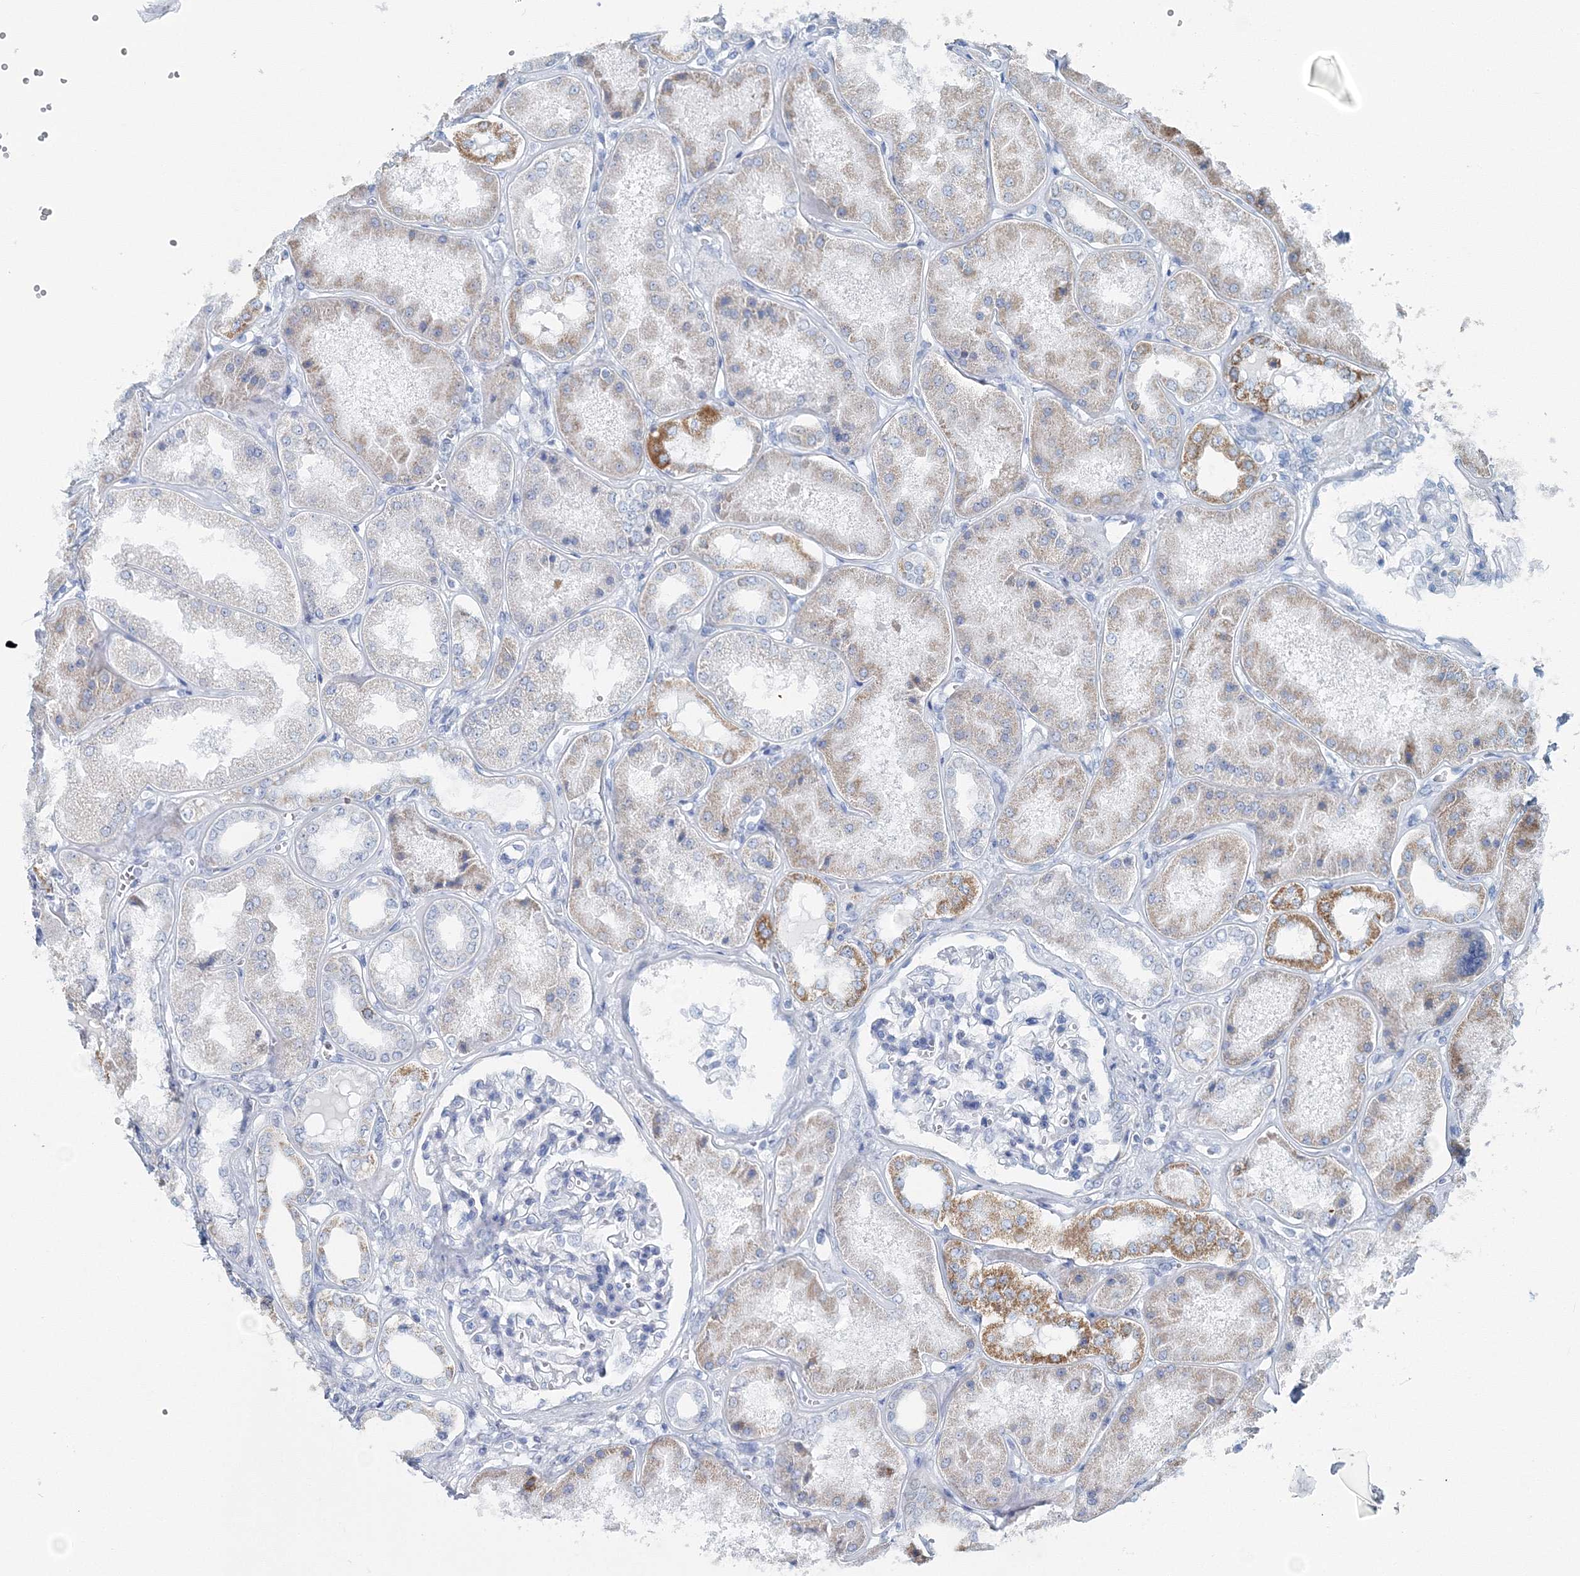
{"staining": {"intensity": "negative", "quantity": "none", "location": "none"}, "tissue": "kidney", "cell_type": "Cells in glomeruli", "image_type": "normal", "snomed": [{"axis": "morphology", "description": "Normal tissue, NOS"}, {"axis": "topography", "description": "Kidney"}], "caption": "DAB (3,3'-diaminobenzidine) immunohistochemical staining of normal human kidney shows no significant expression in cells in glomeruli.", "gene": "GABARAPL2", "patient": {"sex": "female", "age": 56}}